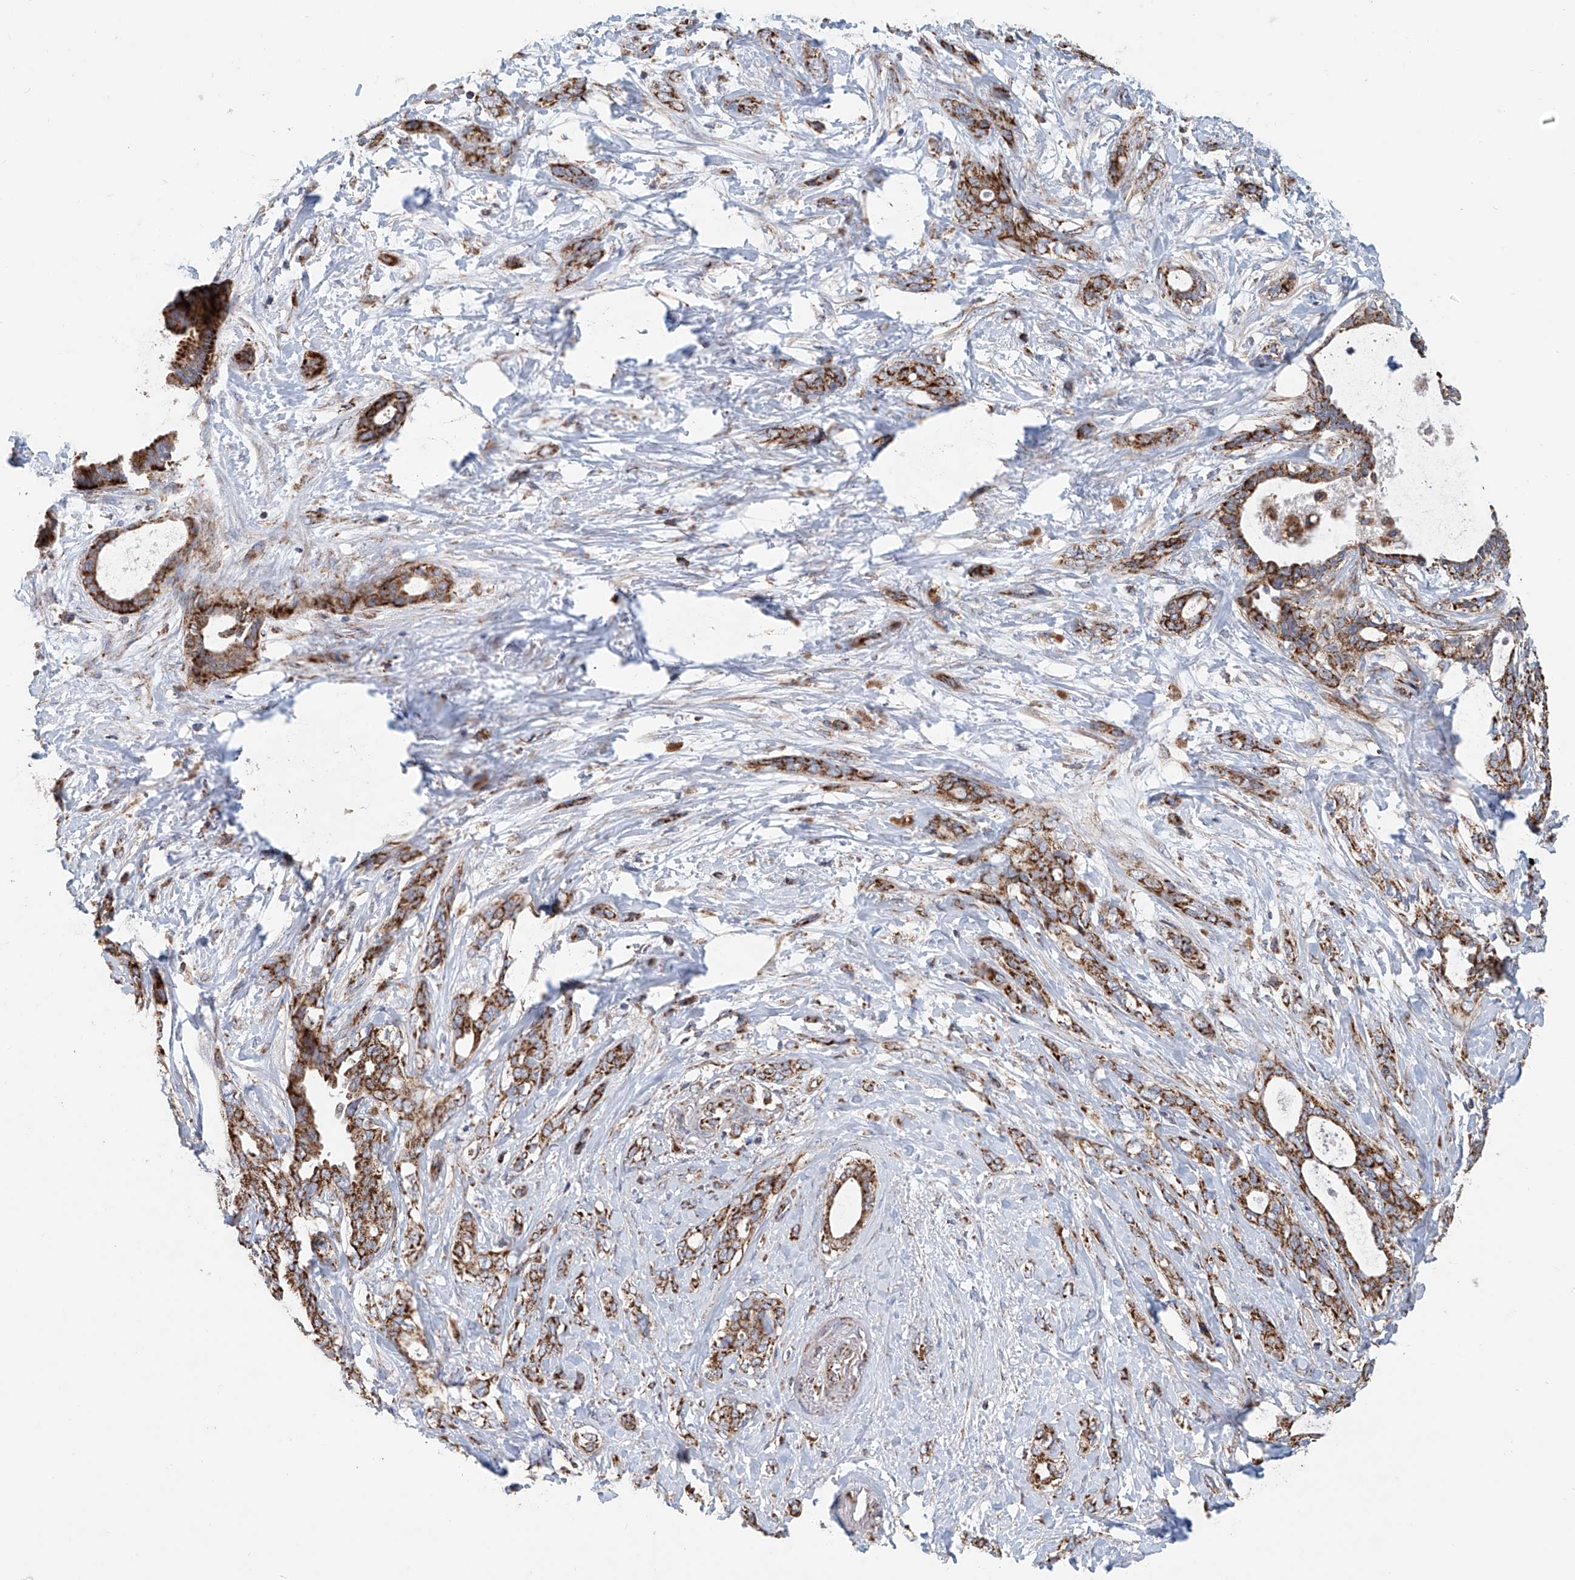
{"staining": {"intensity": "moderate", "quantity": ">75%", "location": "cytoplasmic/membranous"}, "tissue": "pancreatic cancer", "cell_type": "Tumor cells", "image_type": "cancer", "snomed": [{"axis": "morphology", "description": "Normal tissue, NOS"}, {"axis": "morphology", "description": "Adenocarcinoma, NOS"}, {"axis": "topography", "description": "Pancreas"}, {"axis": "topography", "description": "Peripheral nerve tissue"}], "caption": "DAB (3,3'-diaminobenzidine) immunohistochemical staining of adenocarcinoma (pancreatic) demonstrates moderate cytoplasmic/membranous protein staining in approximately >75% of tumor cells. The staining is performed using DAB (3,3'-diaminobenzidine) brown chromogen to label protein expression. The nuclei are counter-stained blue using hematoxylin.", "gene": "MCL1", "patient": {"sex": "female", "age": 63}}